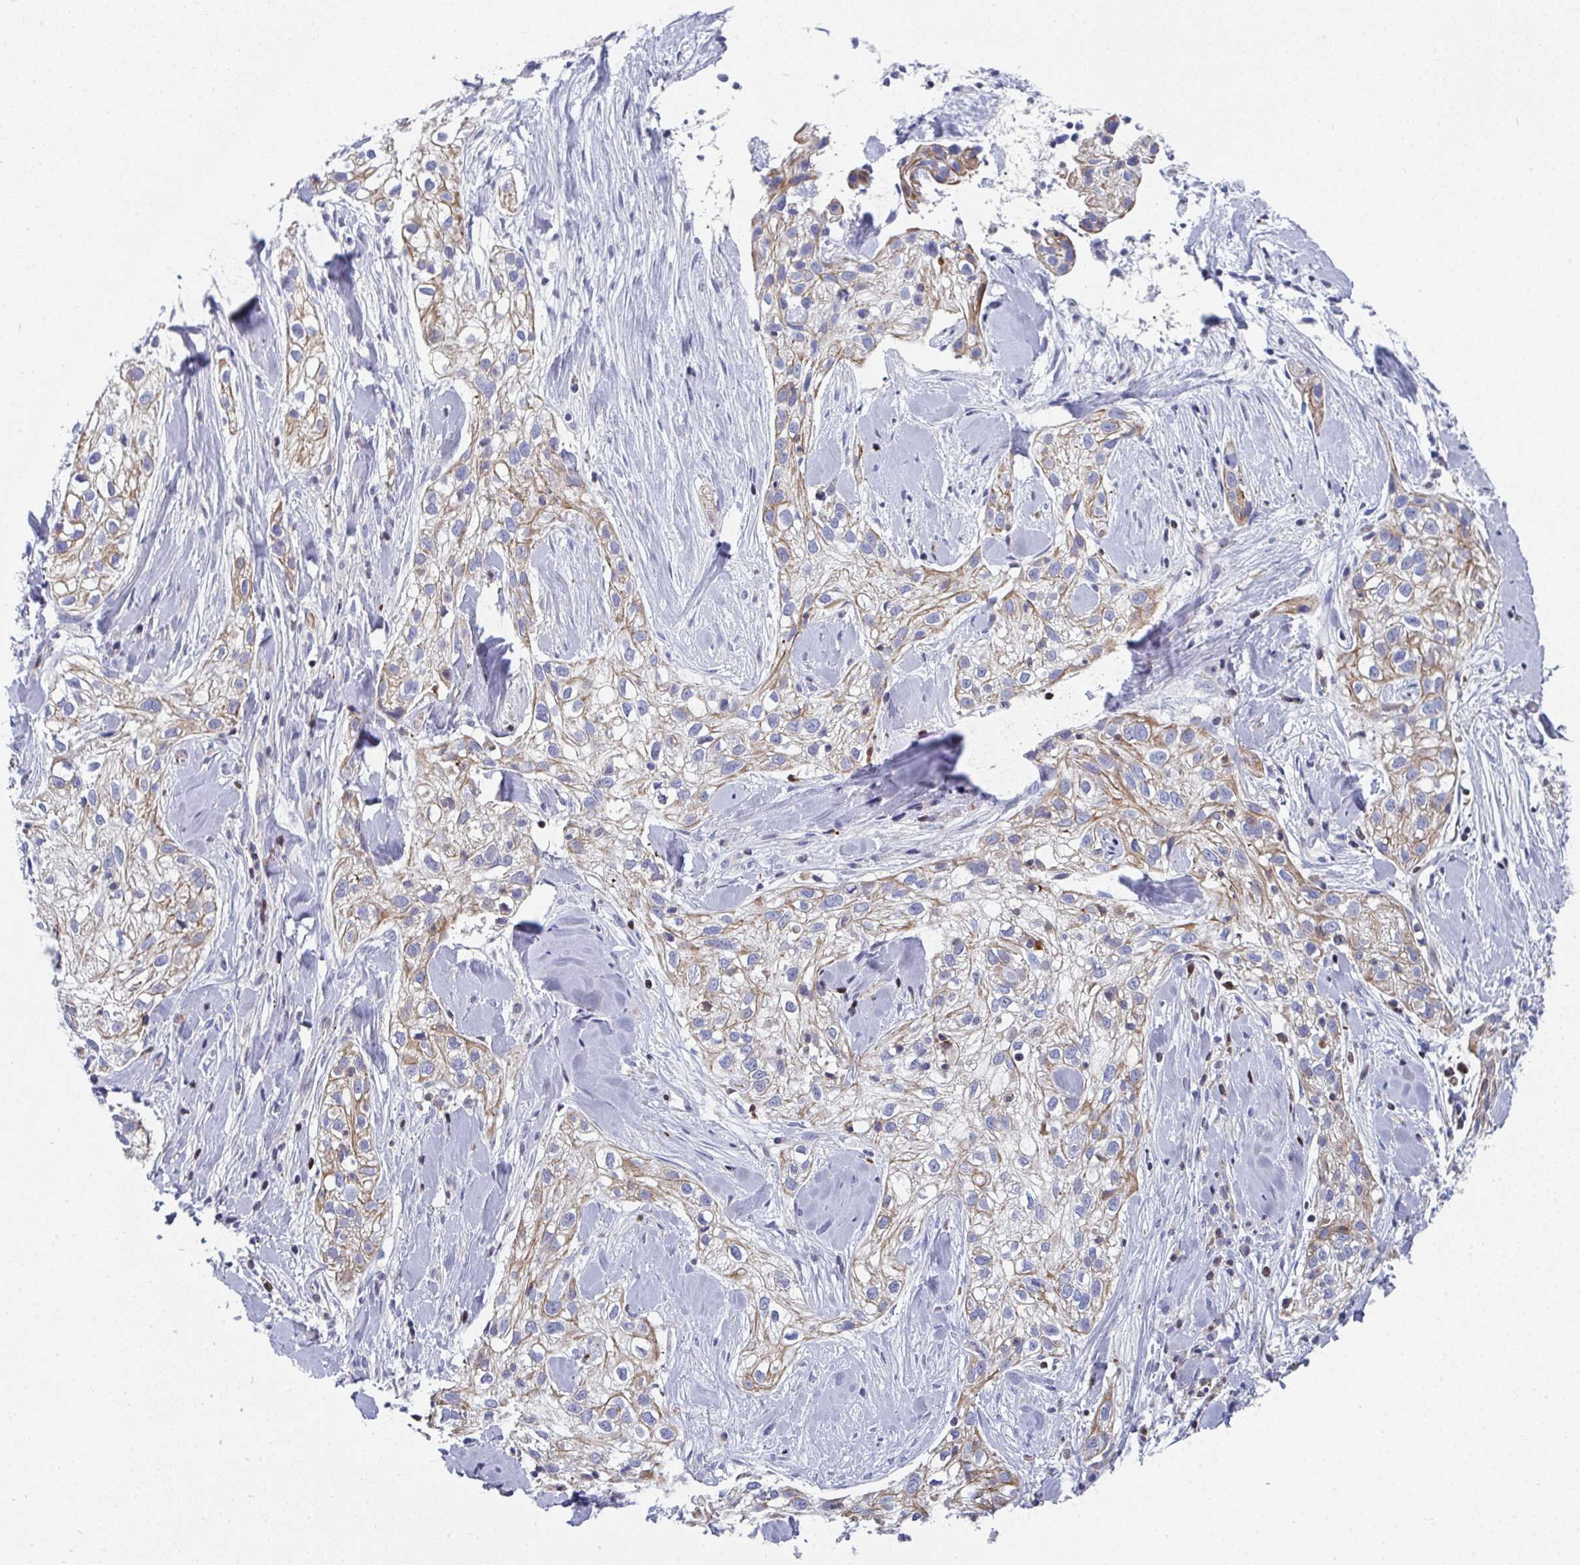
{"staining": {"intensity": "moderate", "quantity": "25%-75%", "location": "cytoplasmic/membranous"}, "tissue": "skin cancer", "cell_type": "Tumor cells", "image_type": "cancer", "snomed": [{"axis": "morphology", "description": "Squamous cell carcinoma, NOS"}, {"axis": "topography", "description": "Skin"}], "caption": "Tumor cells reveal medium levels of moderate cytoplasmic/membranous staining in approximately 25%-75% of cells in human skin squamous cell carcinoma.", "gene": "AOC2", "patient": {"sex": "male", "age": 82}}